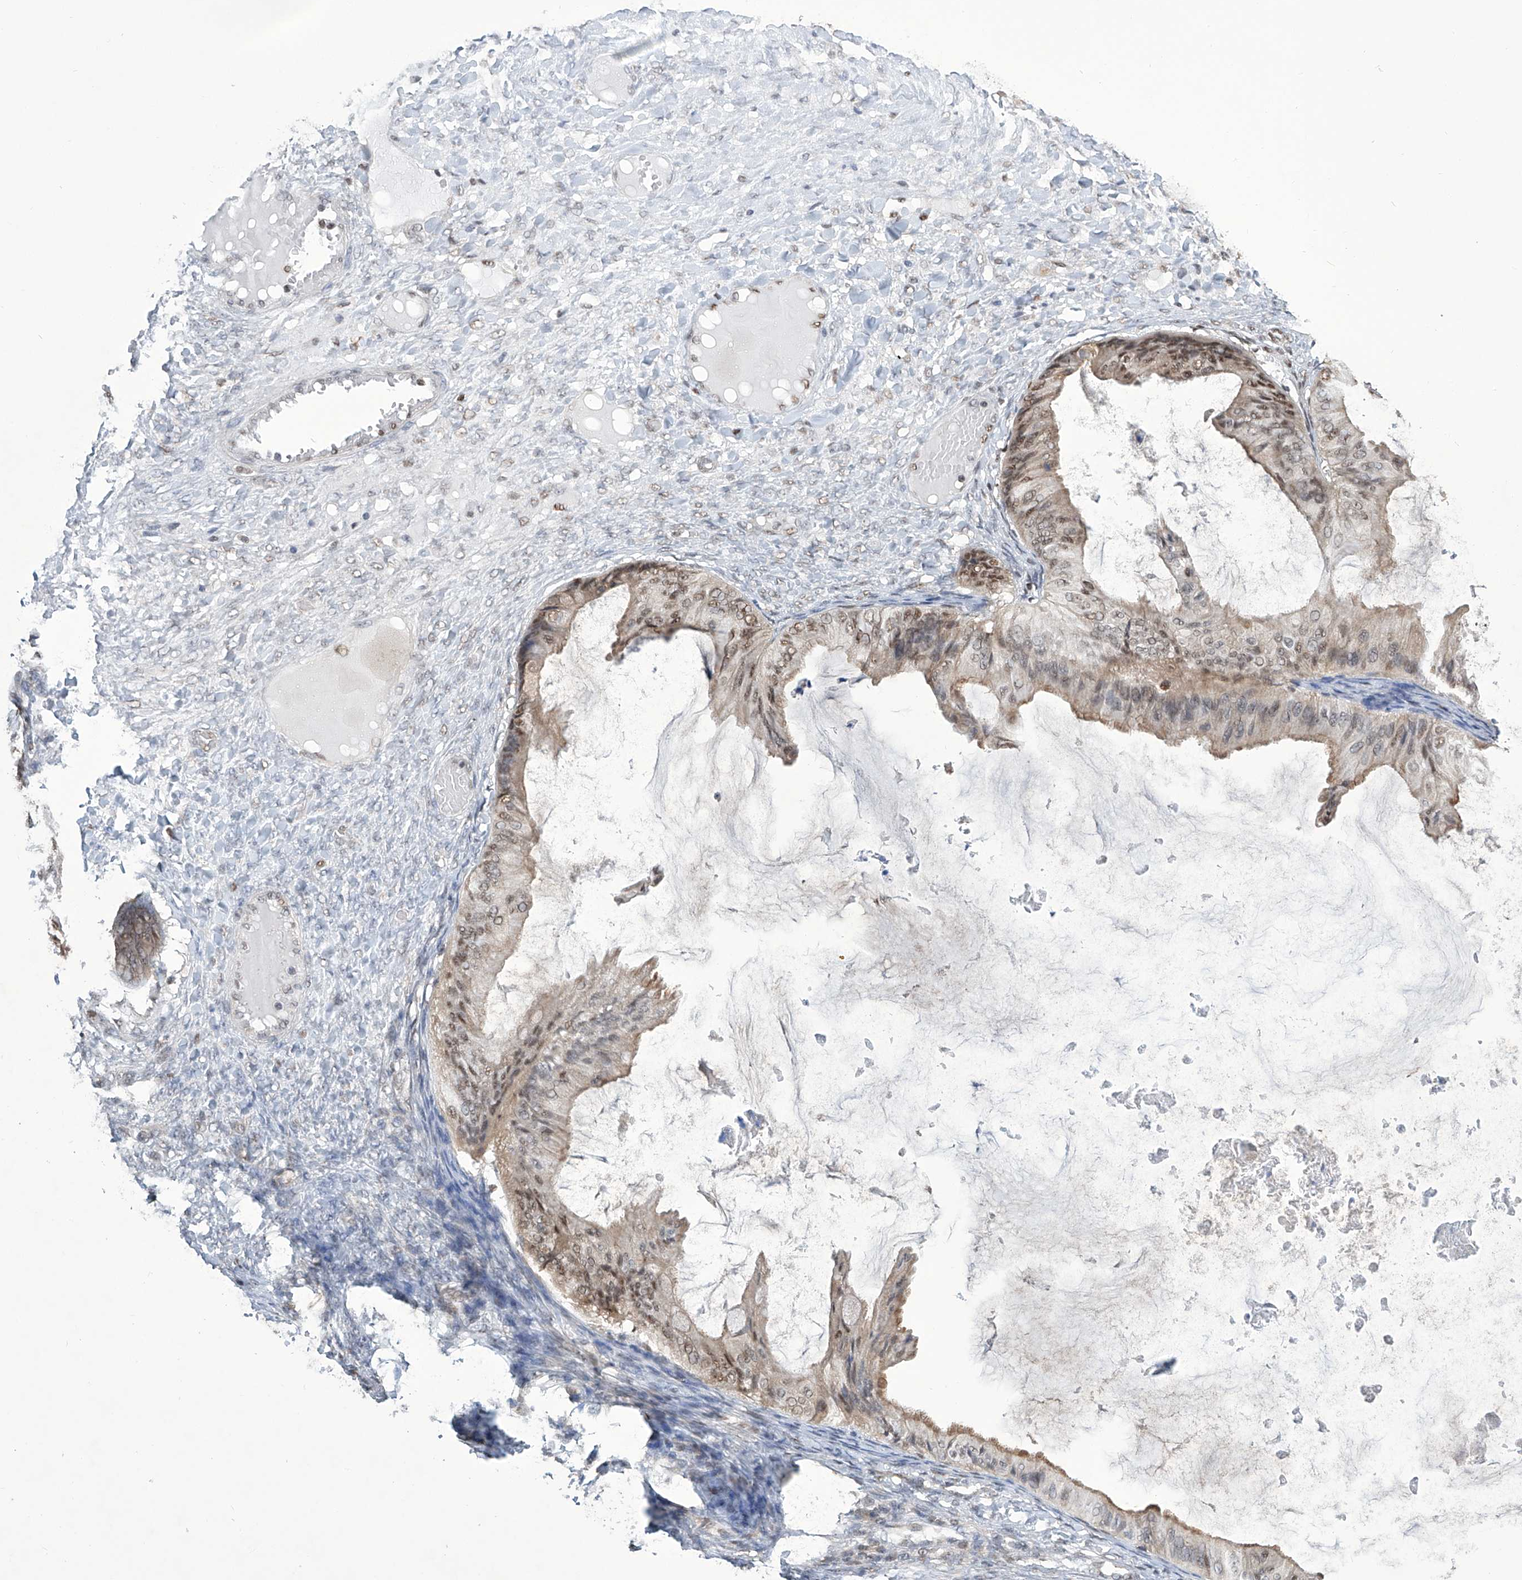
{"staining": {"intensity": "weak", "quantity": ">75%", "location": "cytoplasmic/membranous,nuclear"}, "tissue": "ovarian cancer", "cell_type": "Tumor cells", "image_type": "cancer", "snomed": [{"axis": "morphology", "description": "Cystadenocarcinoma, mucinous, NOS"}, {"axis": "topography", "description": "Ovary"}], "caption": "Weak cytoplasmic/membranous and nuclear staining is appreciated in approximately >75% of tumor cells in ovarian mucinous cystadenocarcinoma.", "gene": "SREBF2", "patient": {"sex": "female", "age": 61}}